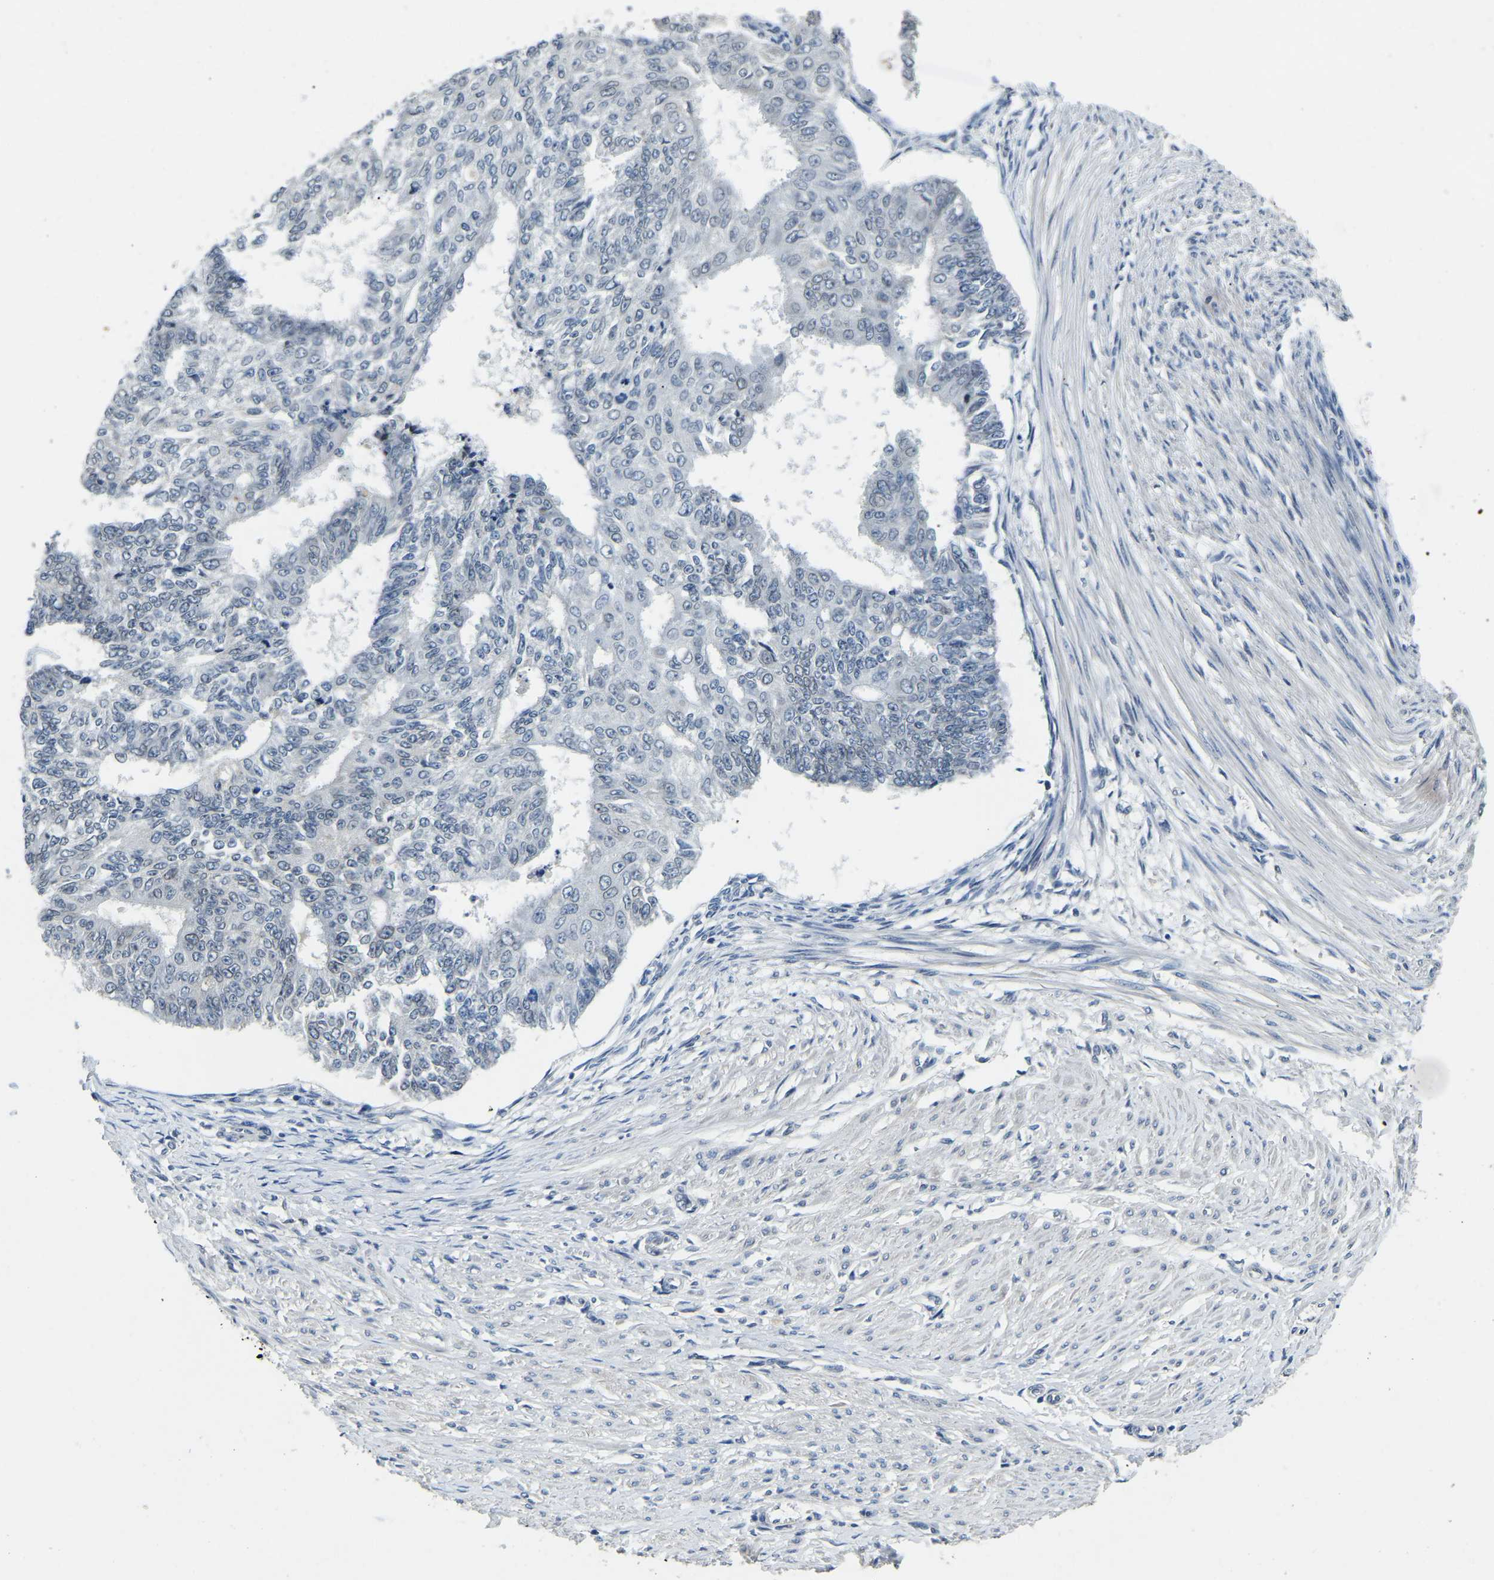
{"staining": {"intensity": "negative", "quantity": "none", "location": "none"}, "tissue": "endometrial cancer", "cell_type": "Tumor cells", "image_type": "cancer", "snomed": [{"axis": "morphology", "description": "Adenocarcinoma, NOS"}, {"axis": "topography", "description": "Endometrium"}], "caption": "Adenocarcinoma (endometrial) stained for a protein using immunohistochemistry displays no positivity tumor cells.", "gene": "RANBP2", "patient": {"sex": "female", "age": 32}}